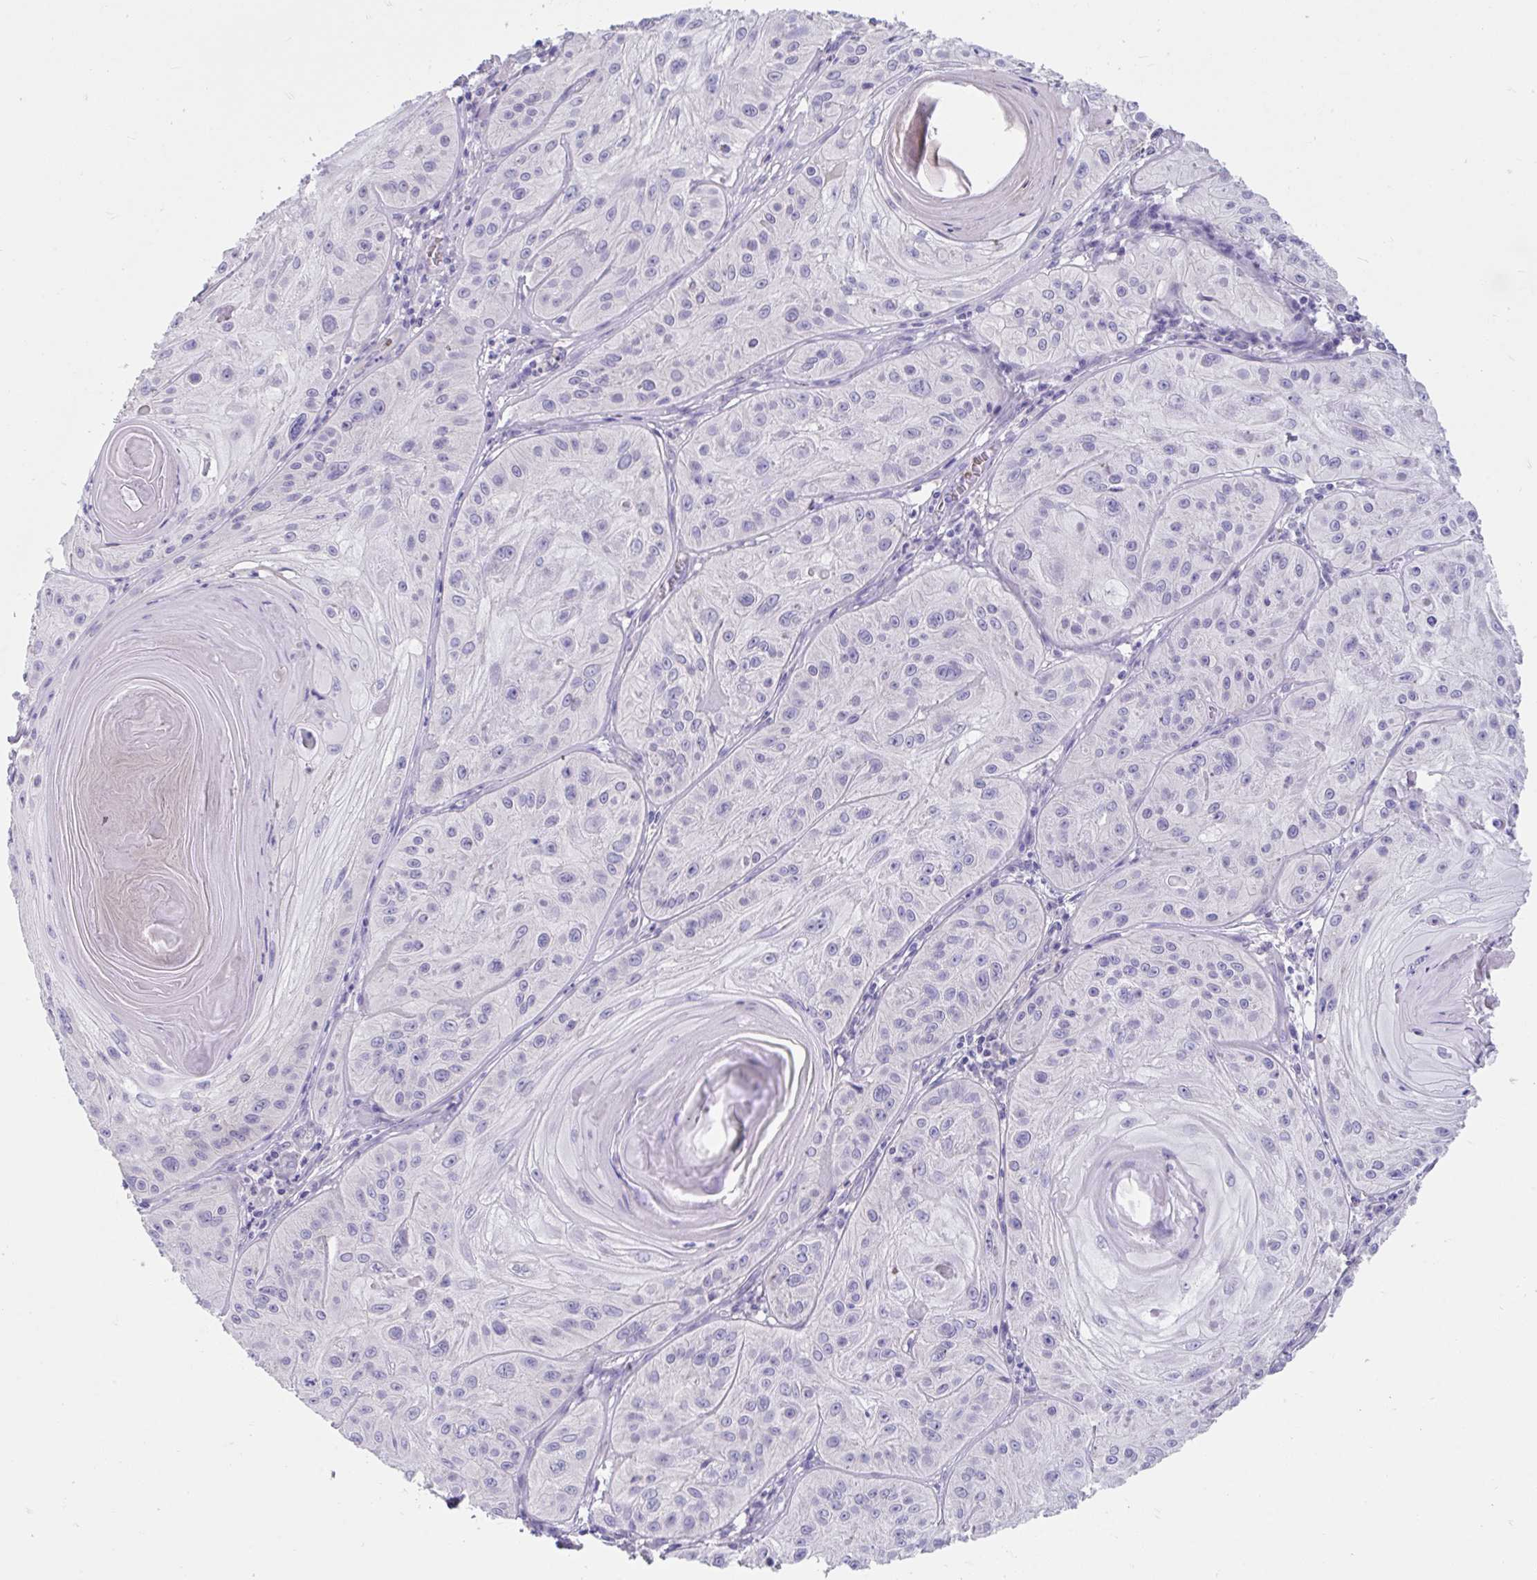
{"staining": {"intensity": "negative", "quantity": "none", "location": "none"}, "tissue": "skin cancer", "cell_type": "Tumor cells", "image_type": "cancer", "snomed": [{"axis": "morphology", "description": "Squamous cell carcinoma, NOS"}, {"axis": "topography", "description": "Skin"}], "caption": "Skin cancer (squamous cell carcinoma) stained for a protein using immunohistochemistry shows no positivity tumor cells.", "gene": "TTC30B", "patient": {"sex": "male", "age": 85}}